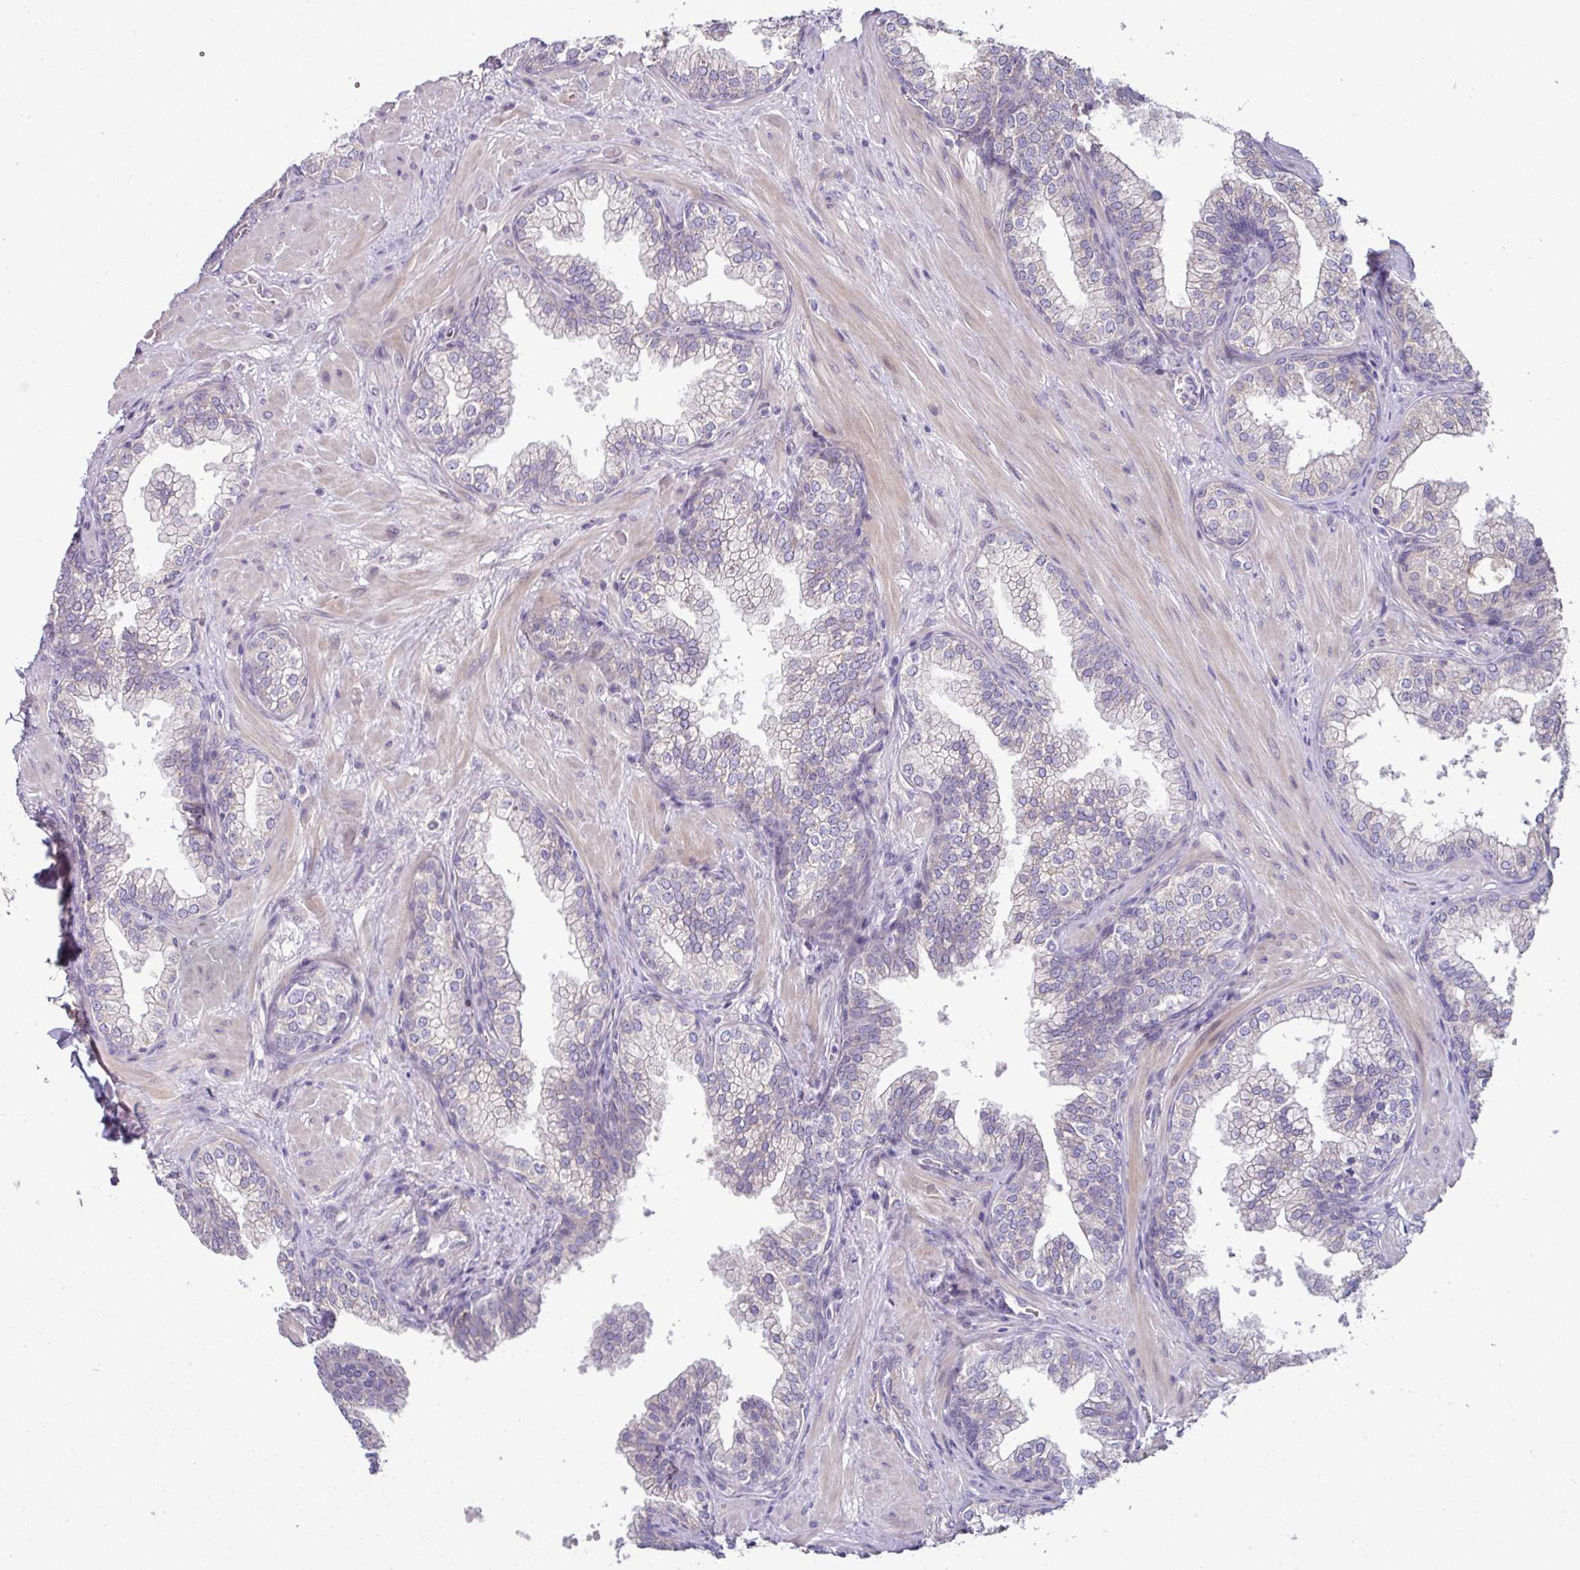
{"staining": {"intensity": "negative", "quantity": "none", "location": "none"}, "tissue": "prostate", "cell_type": "Glandular cells", "image_type": "normal", "snomed": [{"axis": "morphology", "description": "Normal tissue, NOS"}, {"axis": "topography", "description": "Prostate"}], "caption": "IHC histopathology image of normal prostate: prostate stained with DAB shows no significant protein staining in glandular cells.", "gene": "SLAMF6", "patient": {"sex": "male", "age": 60}}